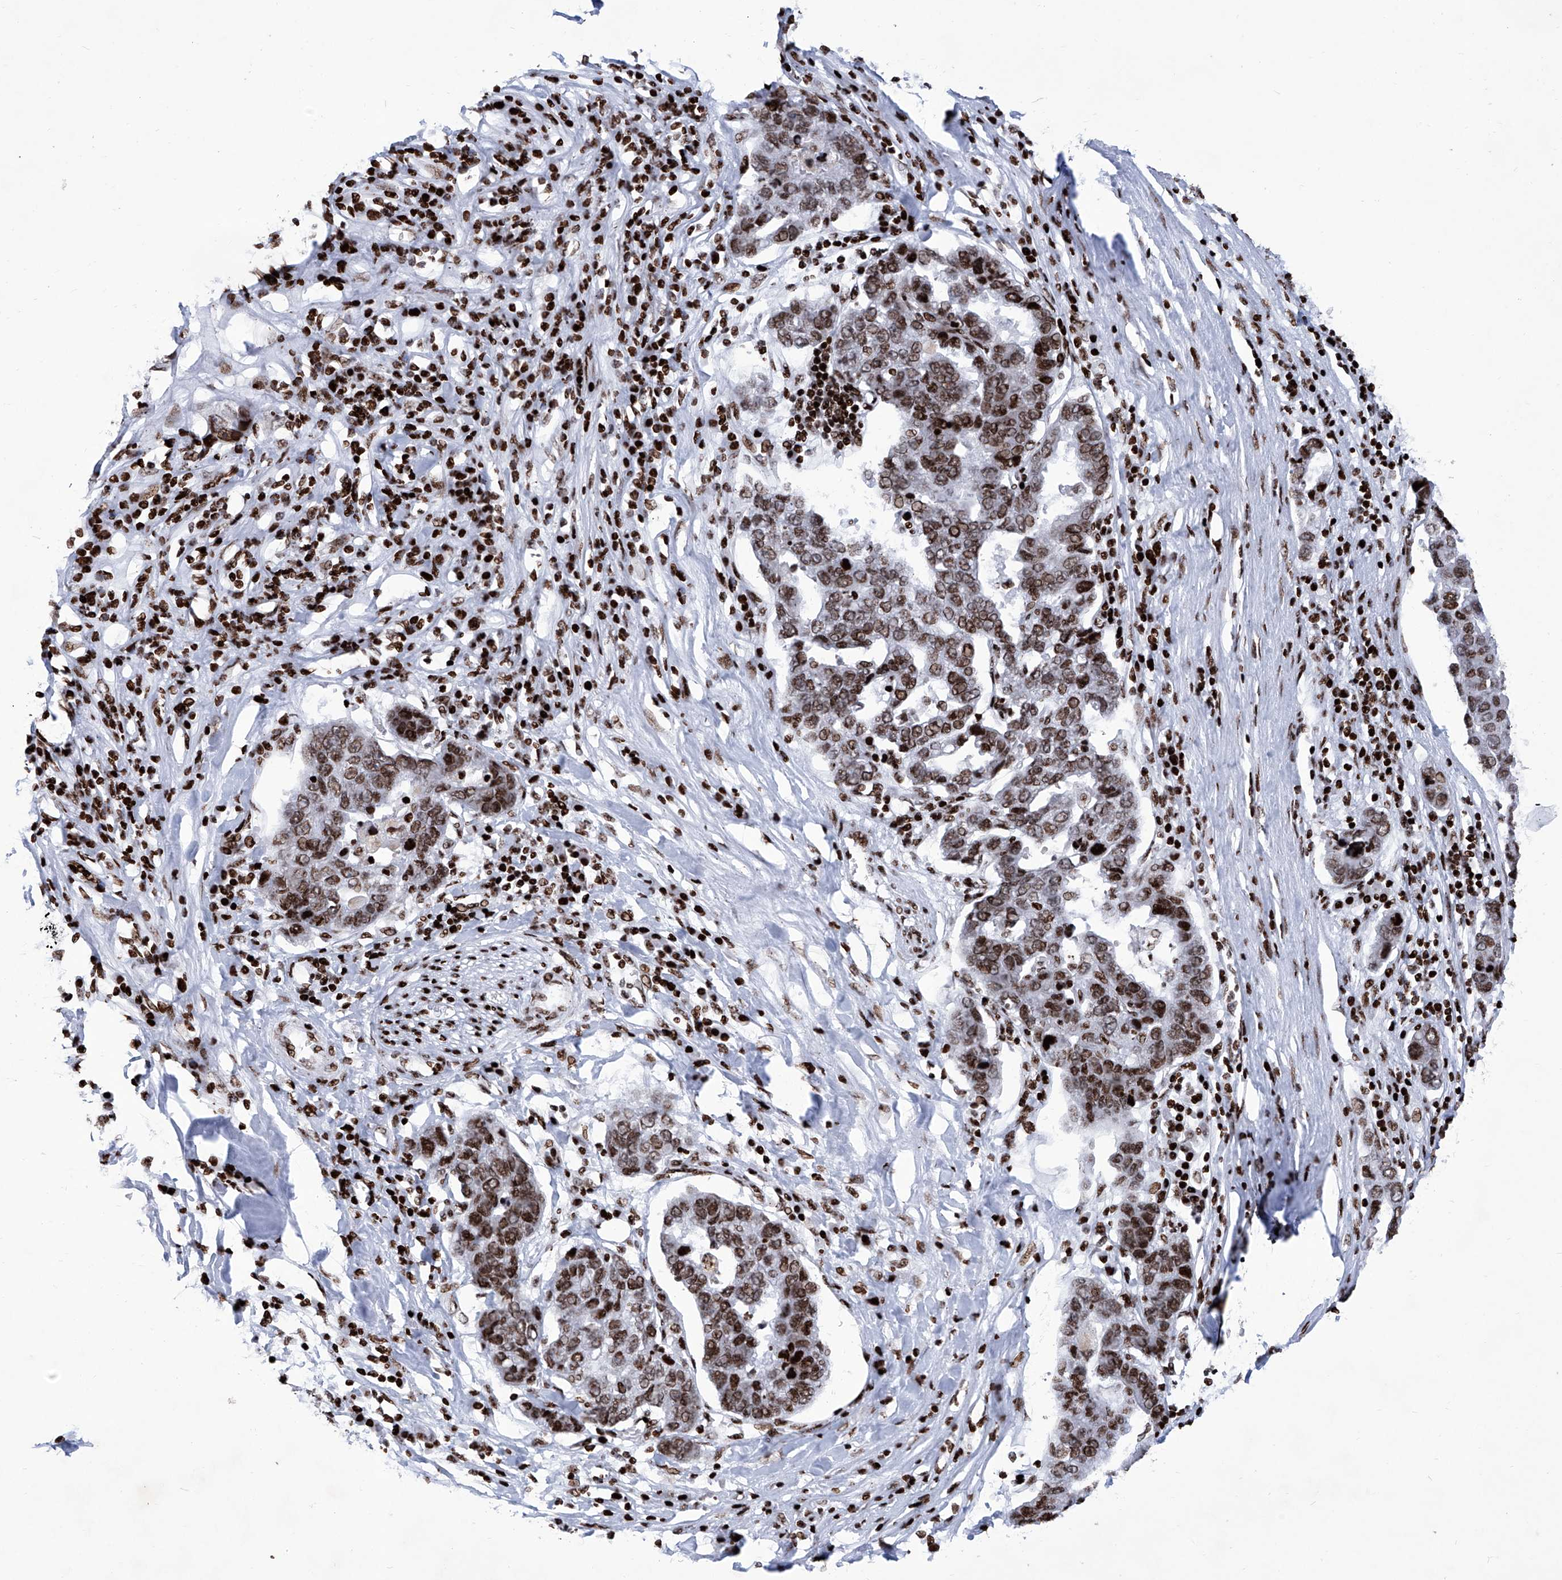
{"staining": {"intensity": "strong", "quantity": ">75%", "location": "nuclear"}, "tissue": "pancreatic cancer", "cell_type": "Tumor cells", "image_type": "cancer", "snomed": [{"axis": "morphology", "description": "Adenocarcinoma, NOS"}, {"axis": "topography", "description": "Pancreas"}], "caption": "About >75% of tumor cells in pancreatic adenocarcinoma display strong nuclear protein positivity as visualized by brown immunohistochemical staining.", "gene": "HEY2", "patient": {"sex": "female", "age": 61}}